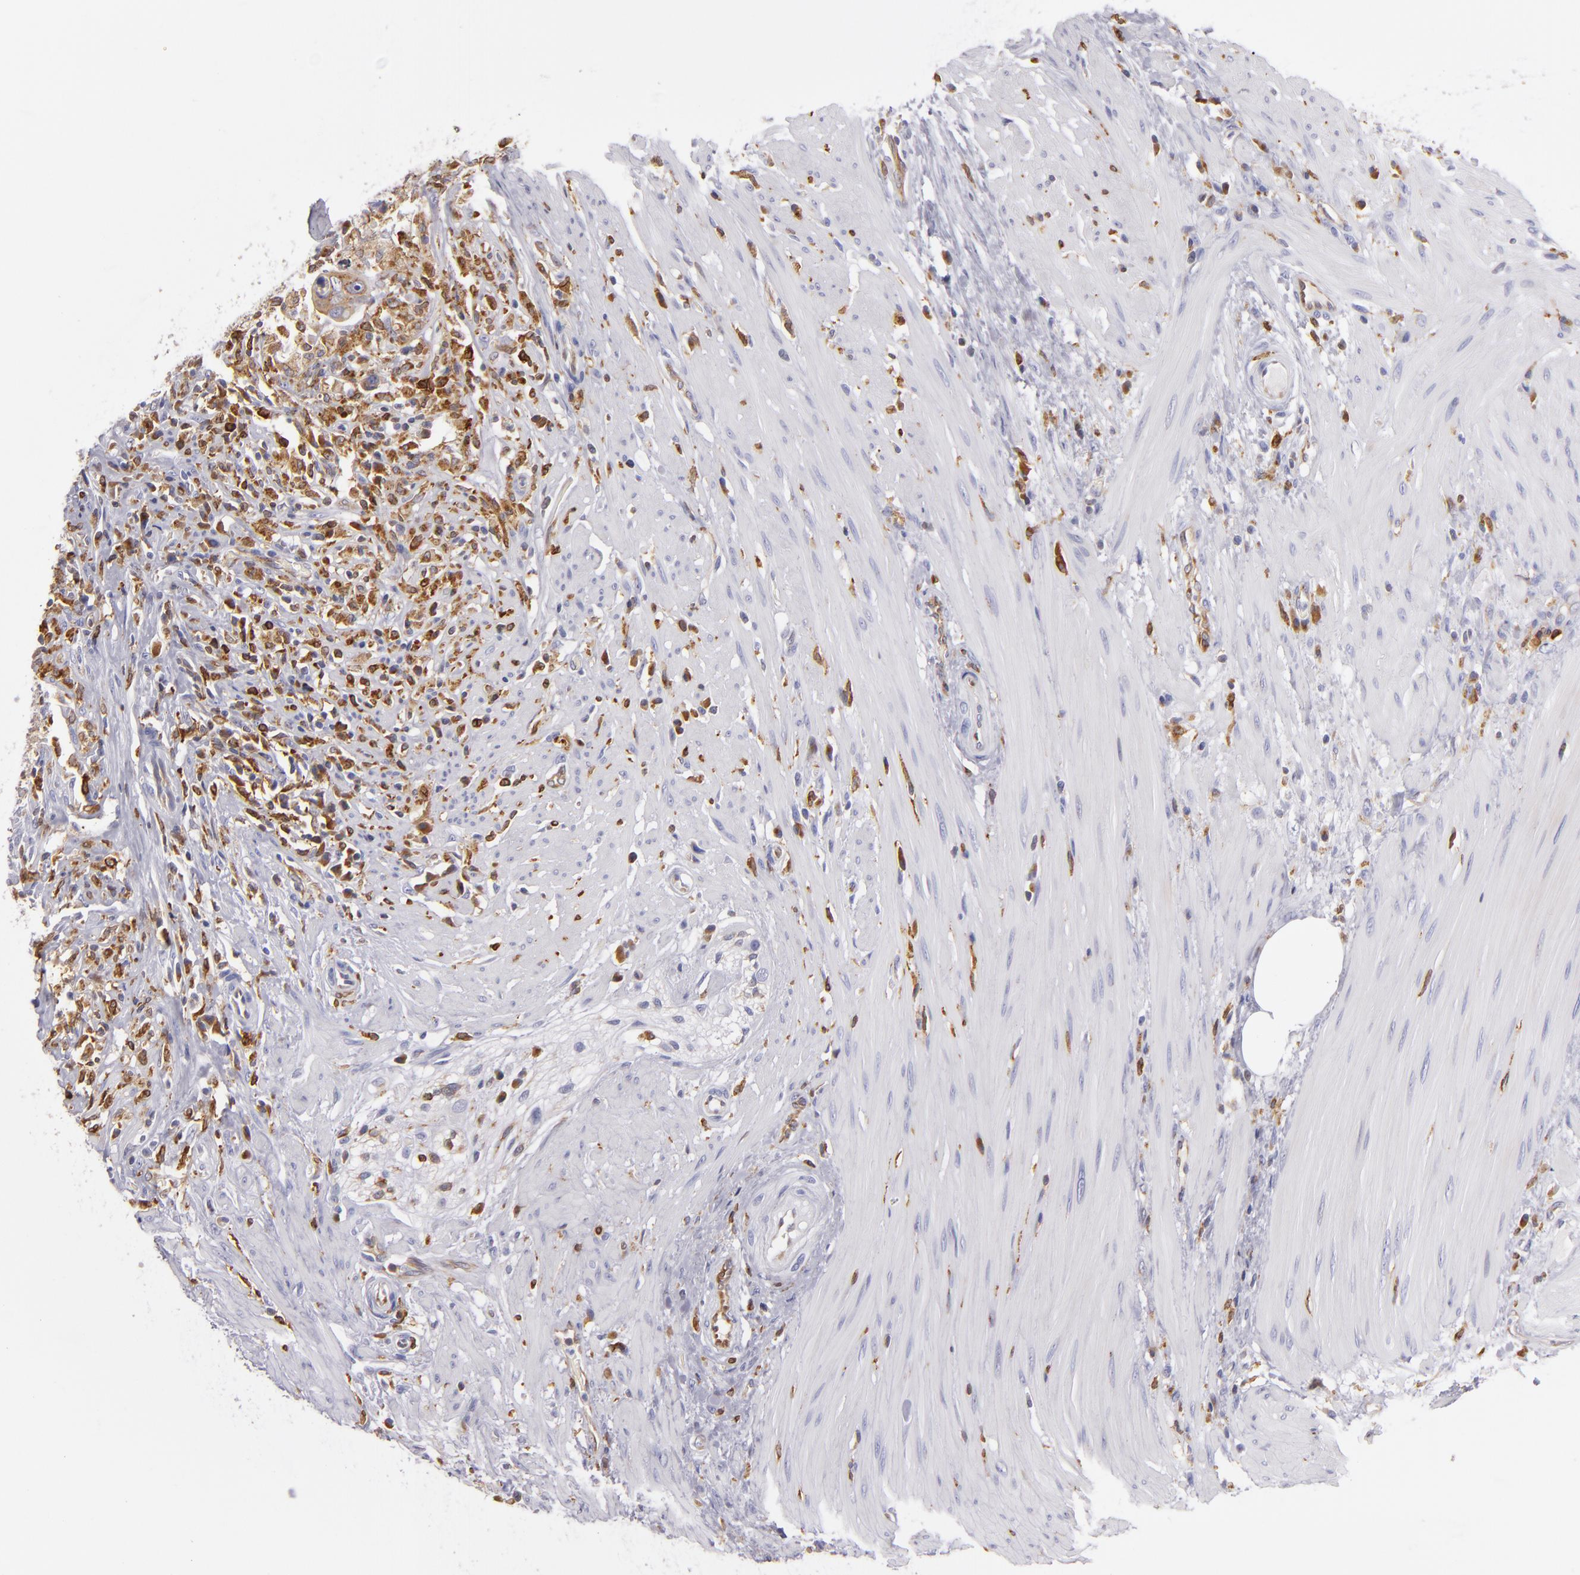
{"staining": {"intensity": "moderate", "quantity": "25%-75%", "location": "cytoplasmic/membranous"}, "tissue": "colorectal cancer", "cell_type": "Tumor cells", "image_type": "cancer", "snomed": [{"axis": "morphology", "description": "Adenocarcinoma, NOS"}, {"axis": "topography", "description": "Rectum"}], "caption": "Immunohistochemical staining of human colorectal adenocarcinoma shows medium levels of moderate cytoplasmic/membranous positivity in approximately 25%-75% of tumor cells.", "gene": "CD74", "patient": {"sex": "male", "age": 53}}